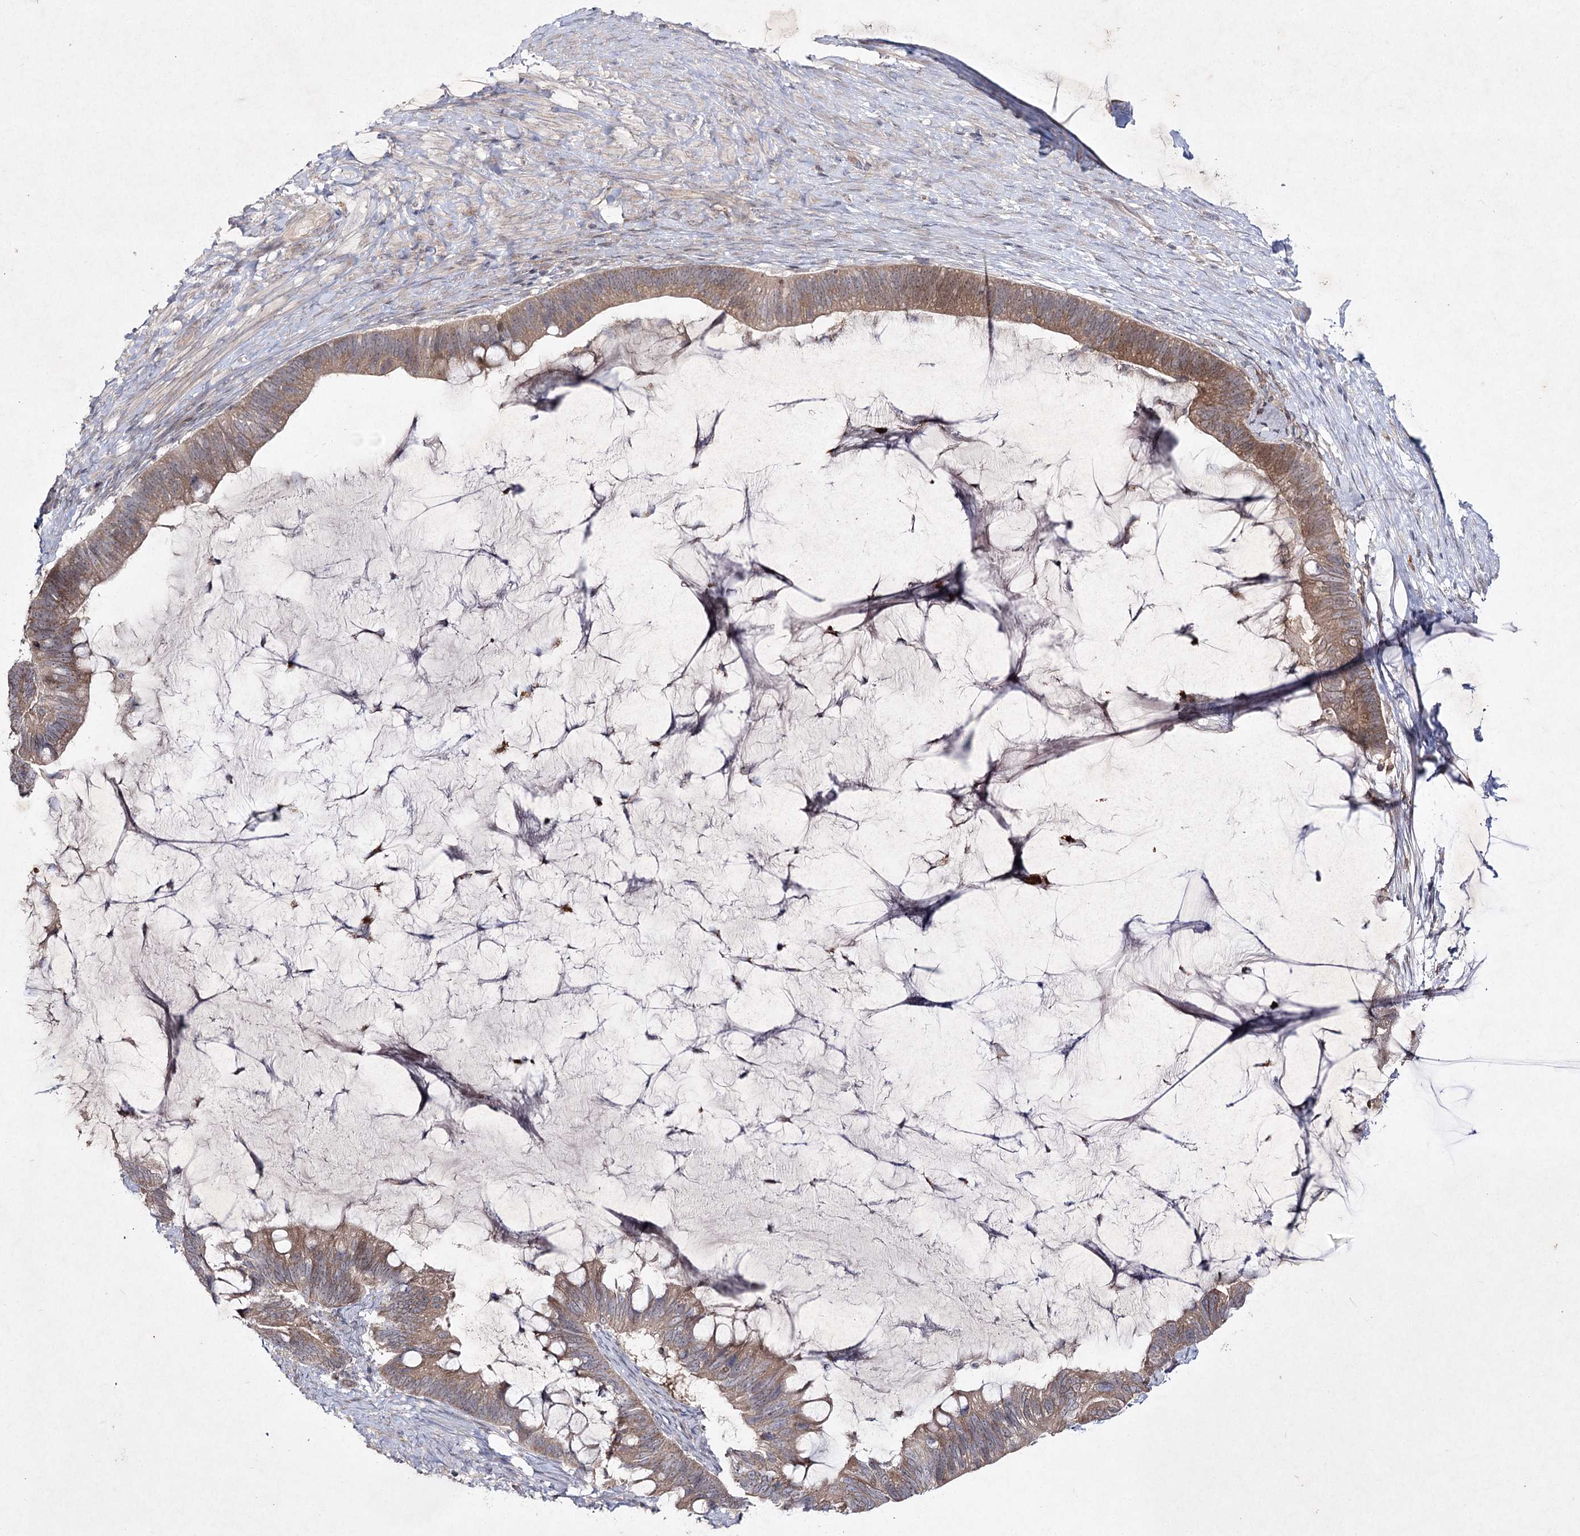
{"staining": {"intensity": "moderate", "quantity": ">75%", "location": "cytoplasmic/membranous"}, "tissue": "ovarian cancer", "cell_type": "Tumor cells", "image_type": "cancer", "snomed": [{"axis": "morphology", "description": "Cystadenocarcinoma, mucinous, NOS"}, {"axis": "topography", "description": "Ovary"}], "caption": "Immunohistochemical staining of human mucinous cystadenocarcinoma (ovarian) exhibits medium levels of moderate cytoplasmic/membranous expression in about >75% of tumor cells.", "gene": "CIB2", "patient": {"sex": "female", "age": 61}}